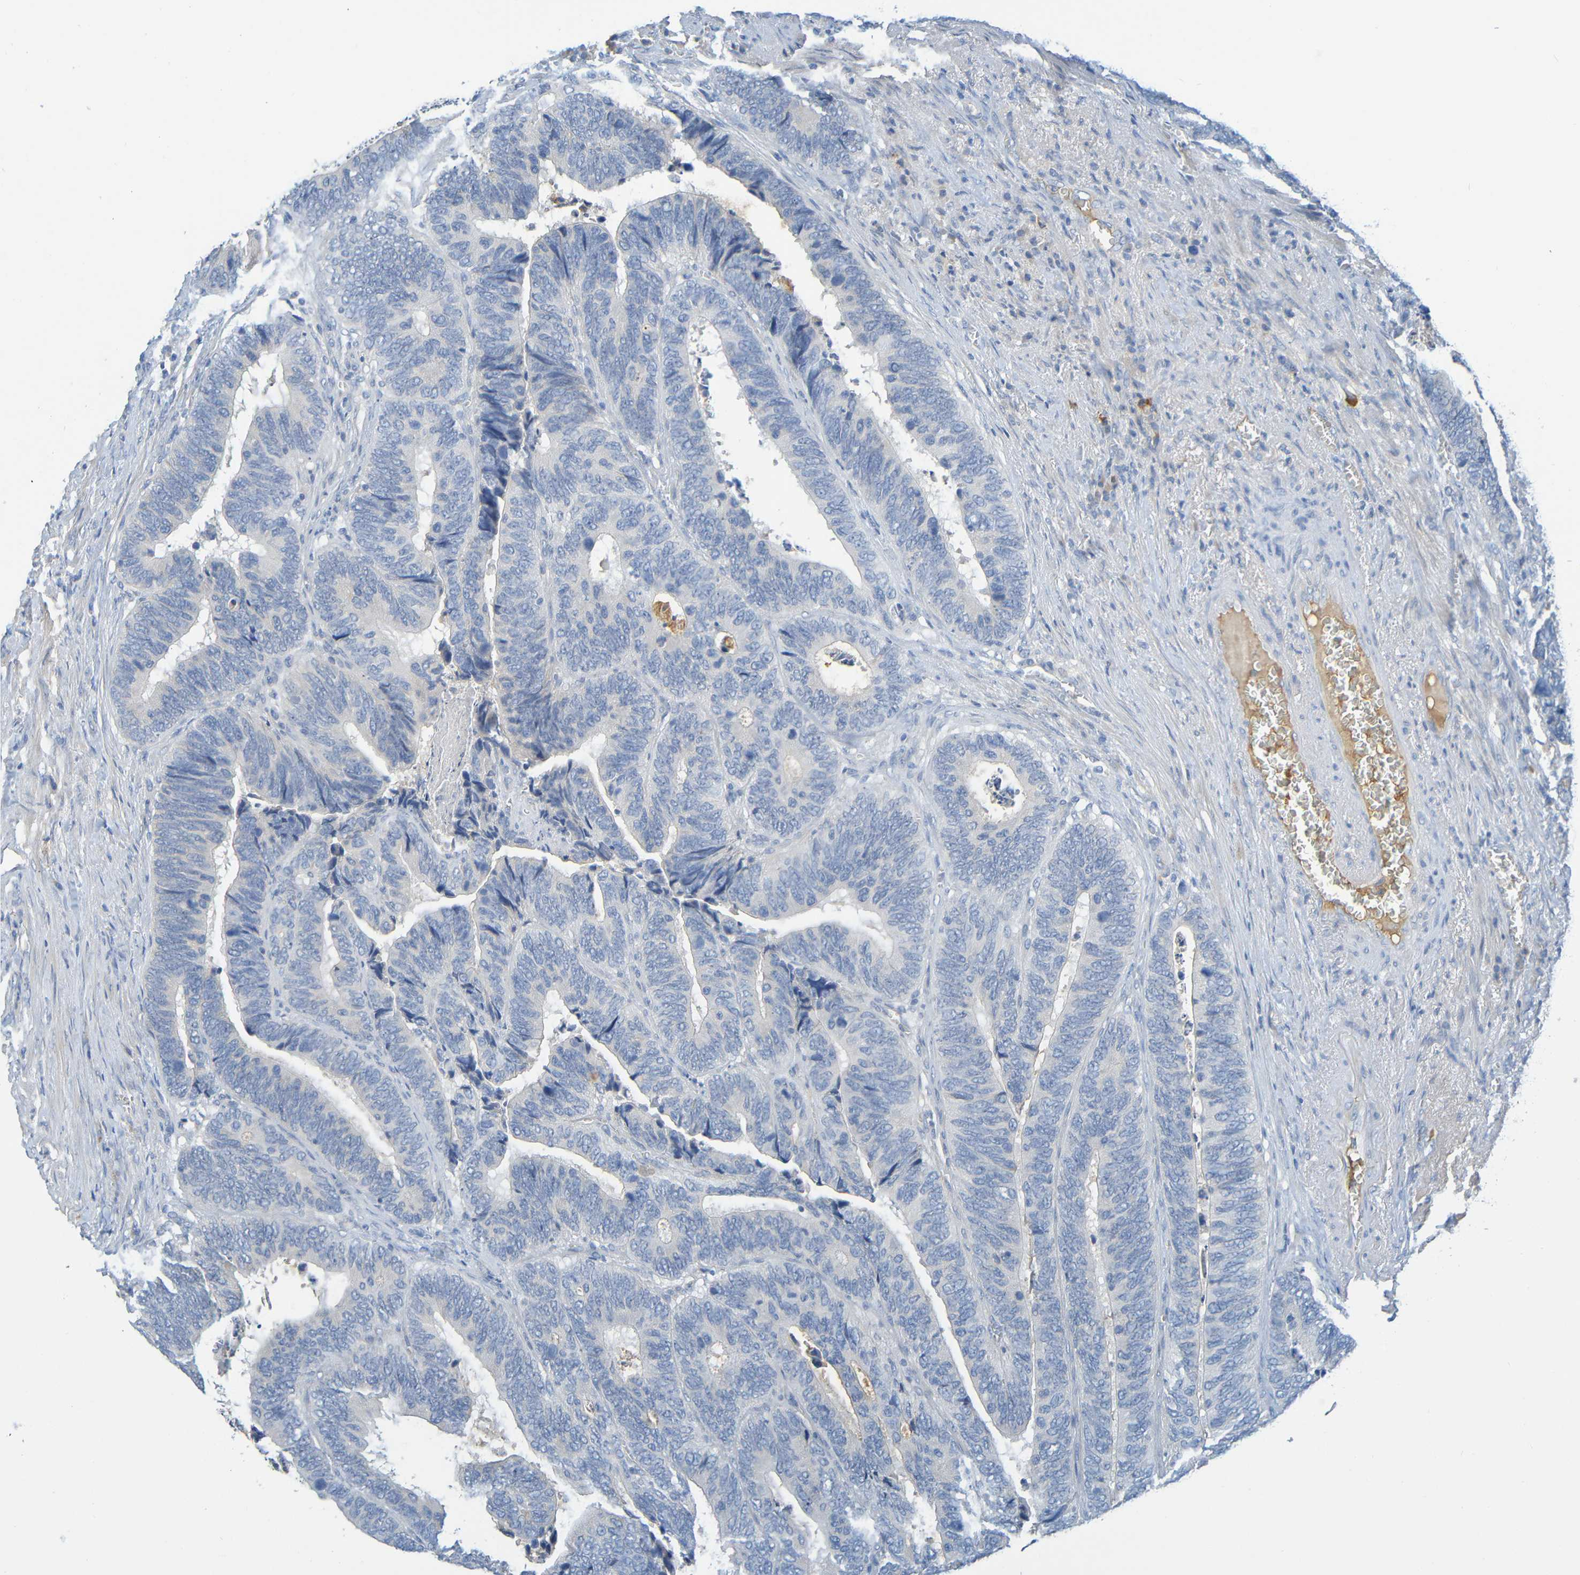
{"staining": {"intensity": "negative", "quantity": "none", "location": "none"}, "tissue": "colorectal cancer", "cell_type": "Tumor cells", "image_type": "cancer", "snomed": [{"axis": "morphology", "description": "Adenocarcinoma, NOS"}, {"axis": "topography", "description": "Colon"}], "caption": "Tumor cells show no significant protein staining in colorectal cancer. Brightfield microscopy of immunohistochemistry stained with DAB (3,3'-diaminobenzidine) (brown) and hematoxylin (blue), captured at high magnification.", "gene": "C1QA", "patient": {"sex": "male", "age": 72}}